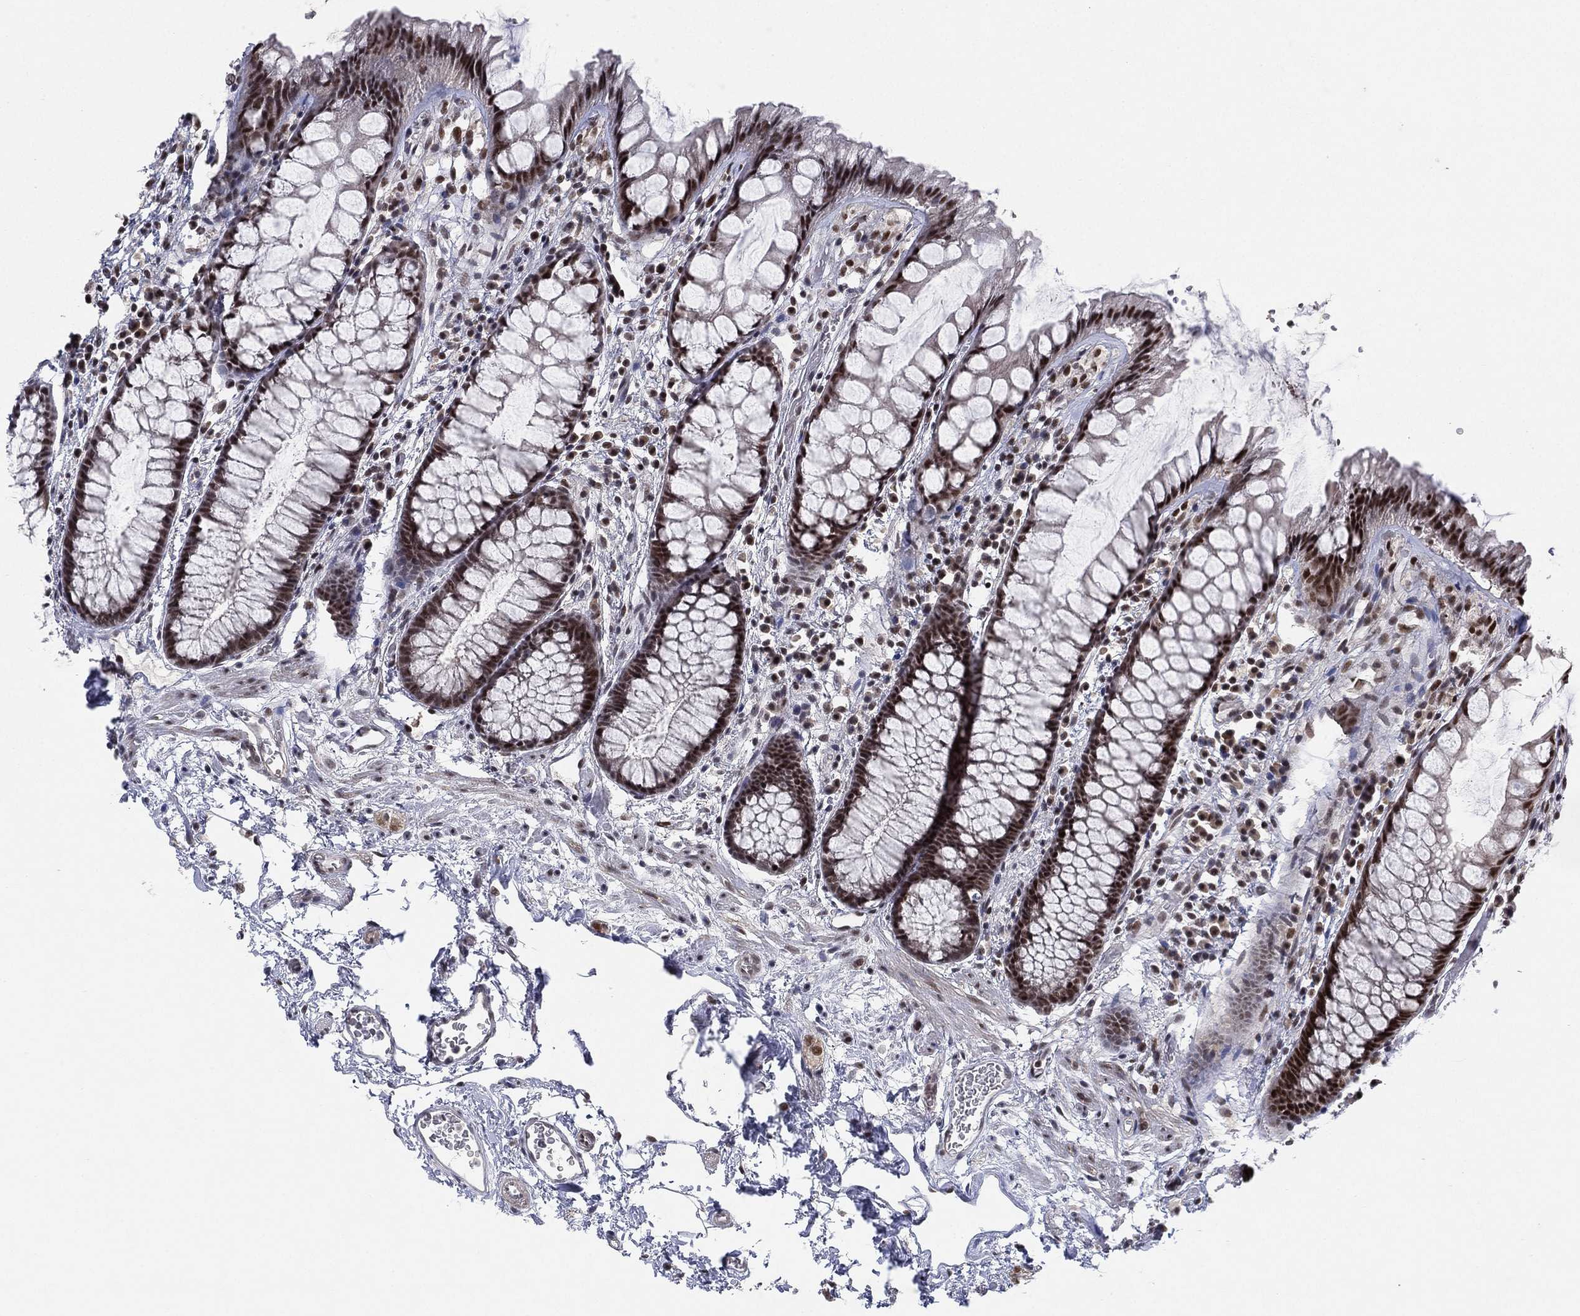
{"staining": {"intensity": "strong", "quantity": ">75%", "location": "nuclear"}, "tissue": "rectum", "cell_type": "Glandular cells", "image_type": "normal", "snomed": [{"axis": "morphology", "description": "Normal tissue, NOS"}, {"axis": "topography", "description": "Rectum"}], "caption": "The photomicrograph reveals immunohistochemical staining of benign rectum. There is strong nuclear positivity is seen in about >75% of glandular cells. (Stains: DAB (3,3'-diaminobenzidine) in brown, nuclei in blue, Microscopy: brightfield microscopy at high magnification).", "gene": "DGCR8", "patient": {"sex": "female", "age": 62}}